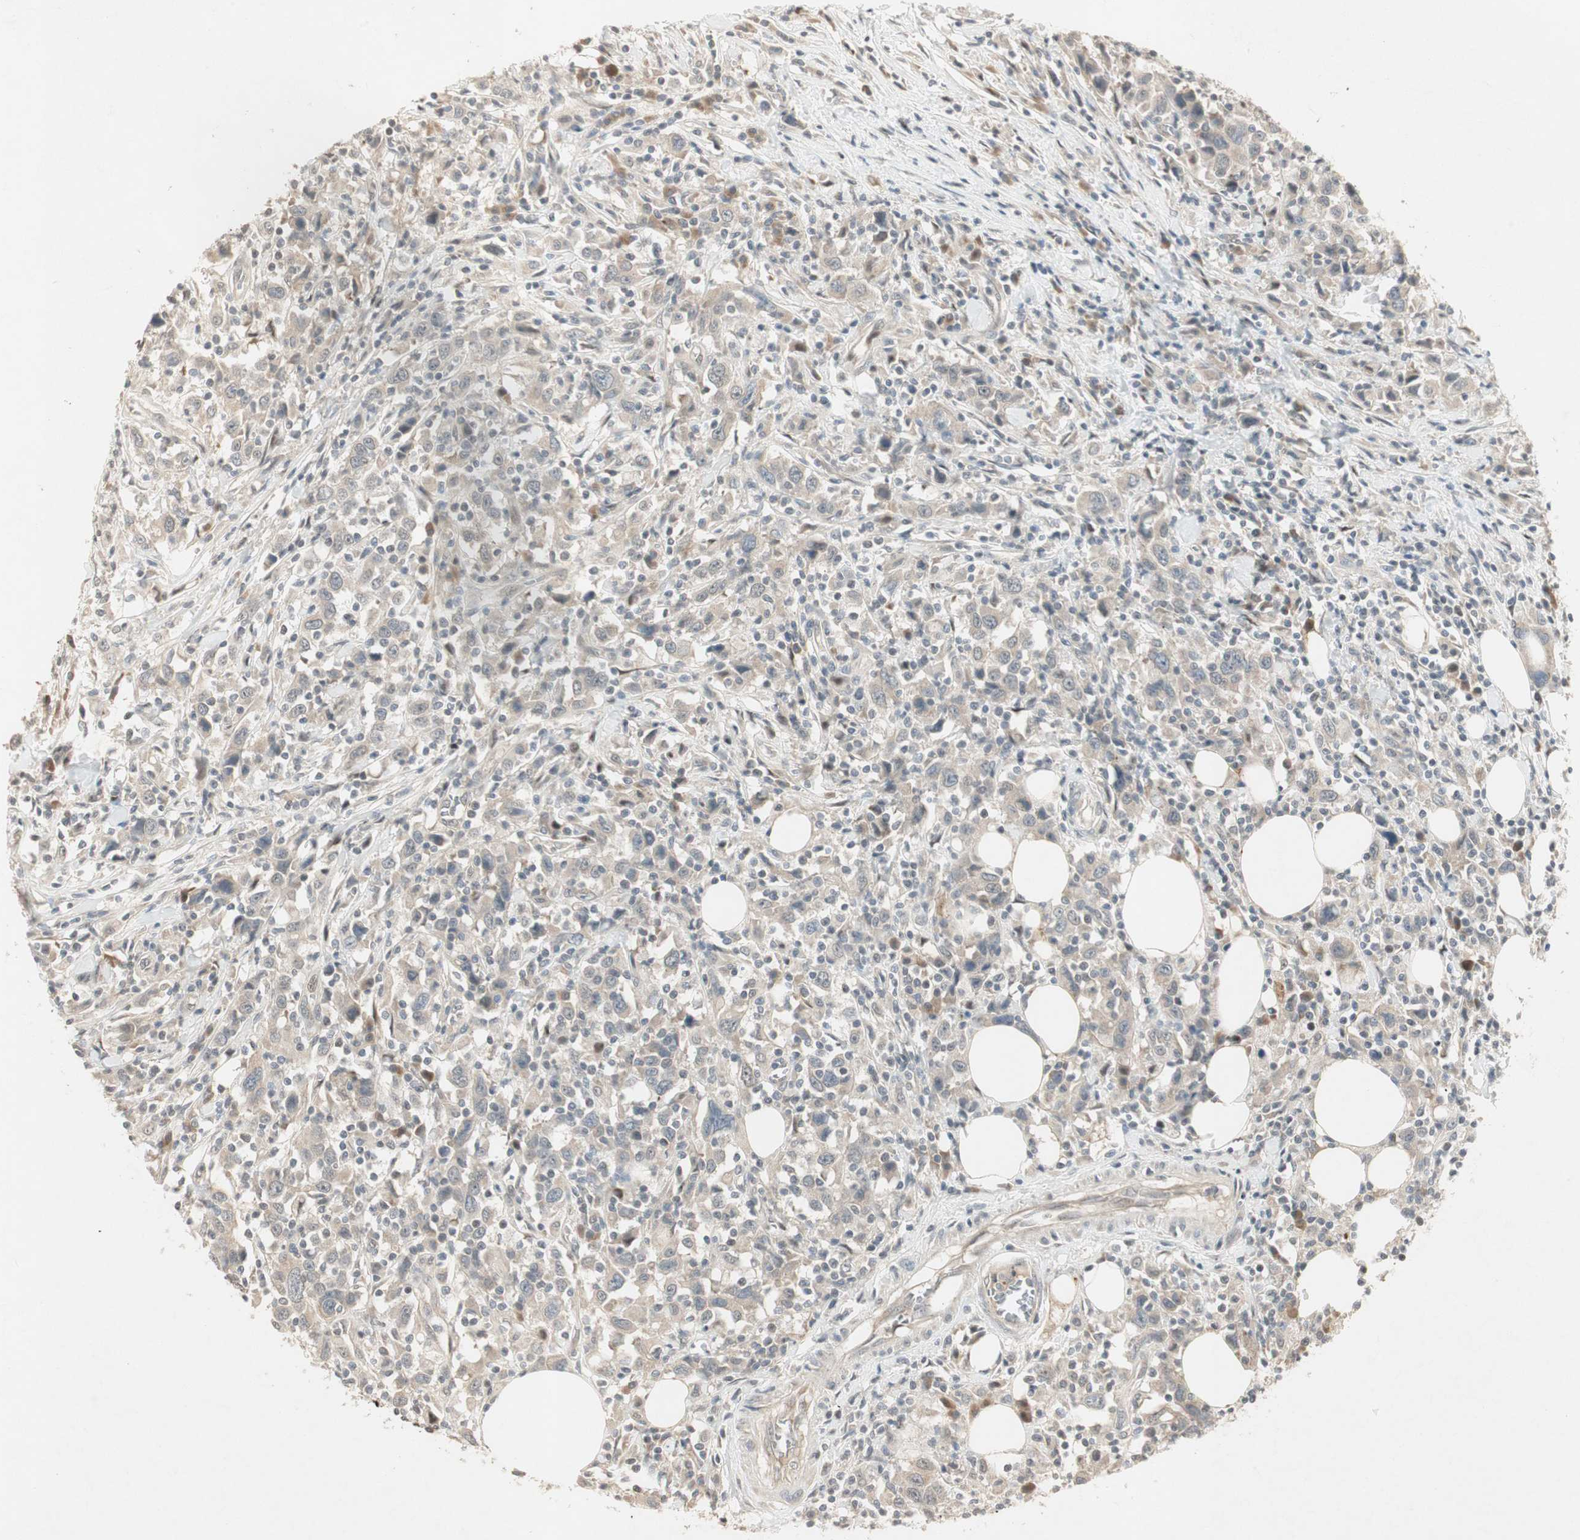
{"staining": {"intensity": "weak", "quantity": "<25%", "location": "cytoplasmic/membranous"}, "tissue": "urothelial cancer", "cell_type": "Tumor cells", "image_type": "cancer", "snomed": [{"axis": "morphology", "description": "Urothelial carcinoma, High grade"}, {"axis": "topography", "description": "Urinary bladder"}], "caption": "Tumor cells are negative for brown protein staining in high-grade urothelial carcinoma.", "gene": "ACSL5", "patient": {"sex": "male", "age": 61}}